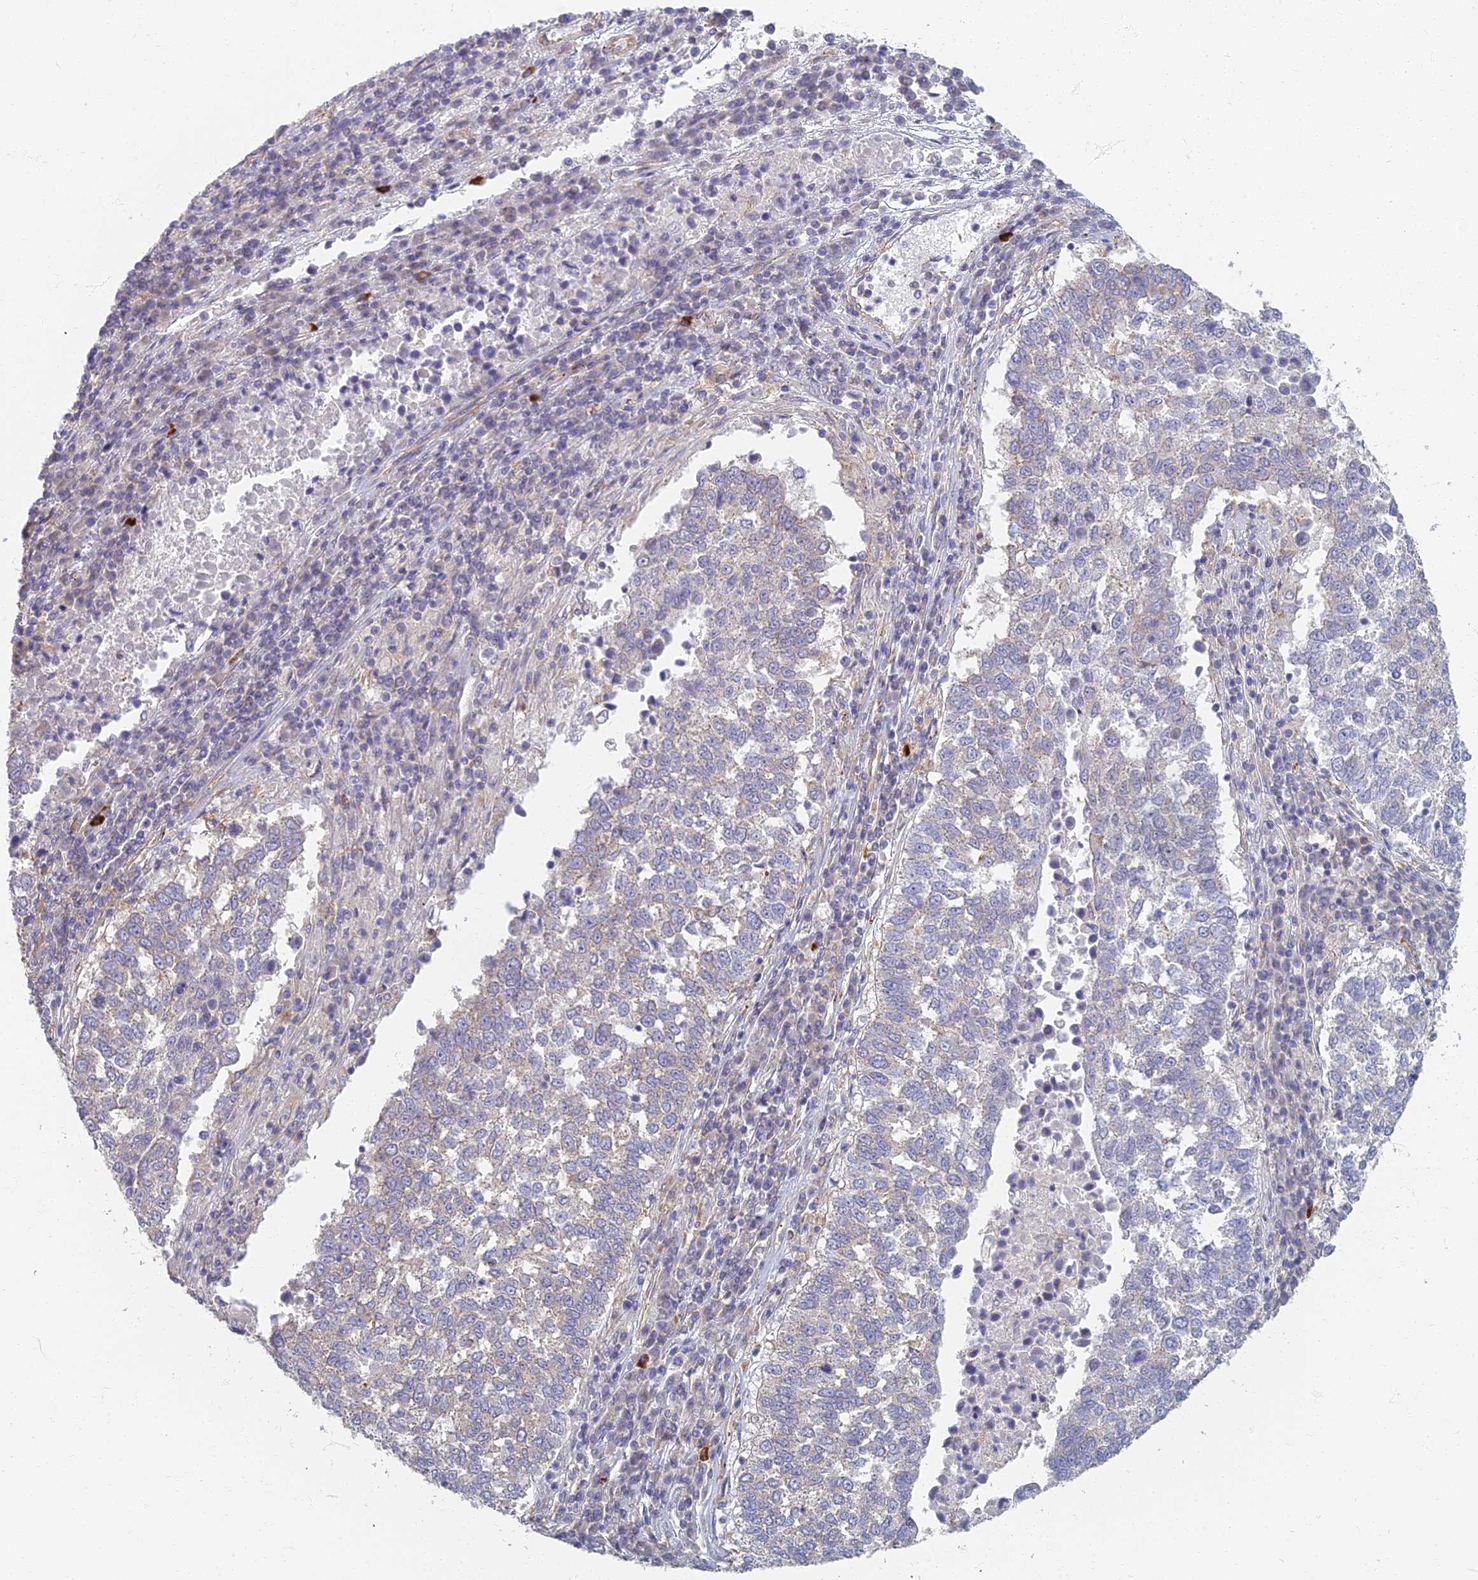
{"staining": {"intensity": "negative", "quantity": "none", "location": "none"}, "tissue": "lung cancer", "cell_type": "Tumor cells", "image_type": "cancer", "snomed": [{"axis": "morphology", "description": "Squamous cell carcinoma, NOS"}, {"axis": "topography", "description": "Lung"}], "caption": "Immunohistochemical staining of human lung cancer exhibits no significant expression in tumor cells.", "gene": "RBSN", "patient": {"sex": "male", "age": 73}}